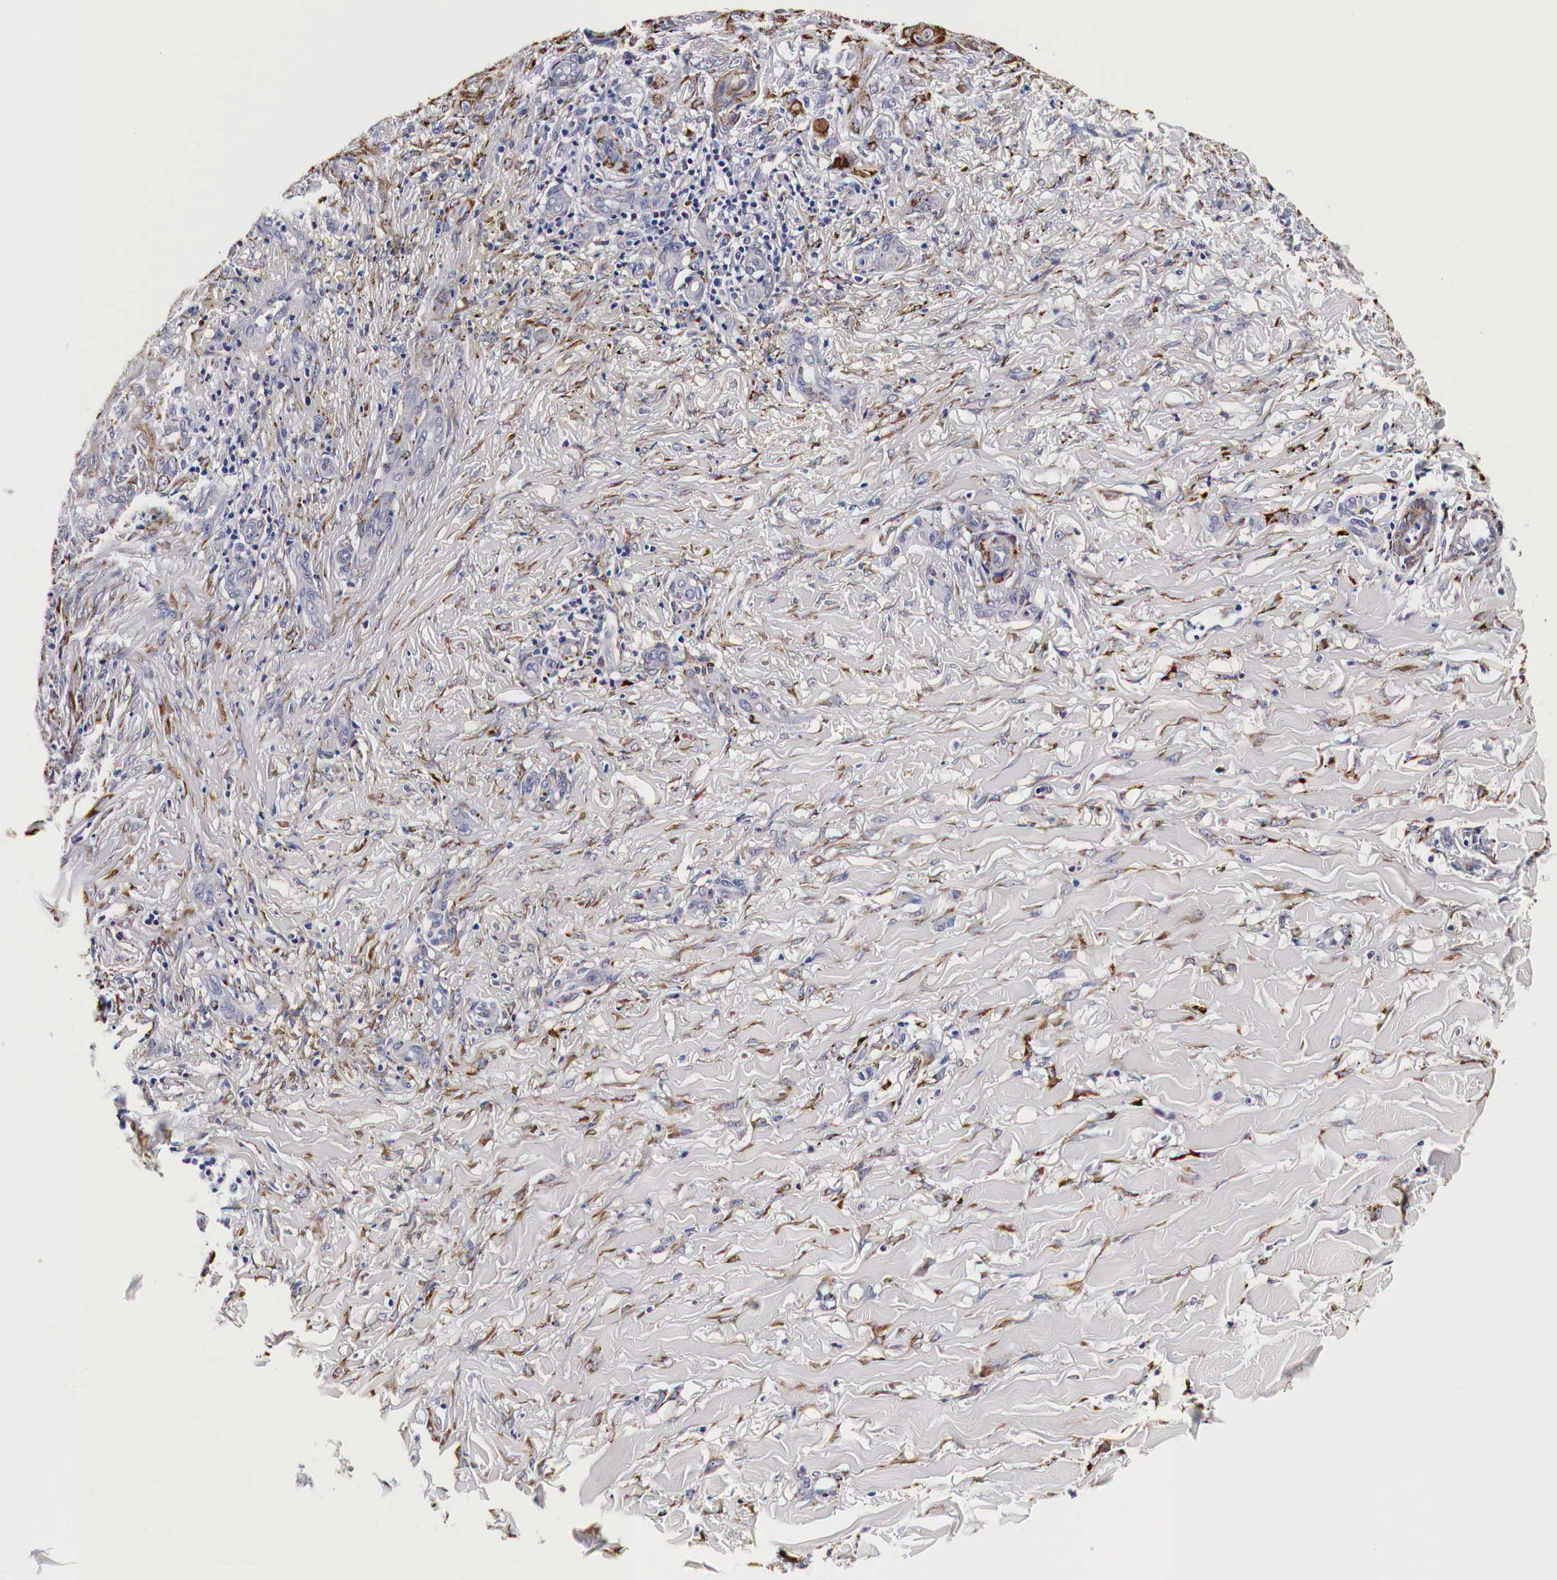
{"staining": {"intensity": "weak", "quantity": "25%-75%", "location": "cytoplasmic/membranous"}, "tissue": "skin cancer", "cell_type": "Tumor cells", "image_type": "cancer", "snomed": [{"axis": "morphology", "description": "Normal tissue, NOS"}, {"axis": "morphology", "description": "Basal cell carcinoma"}, {"axis": "topography", "description": "Skin"}], "caption": "High-magnification brightfield microscopy of skin cancer stained with DAB (brown) and counterstained with hematoxylin (blue). tumor cells exhibit weak cytoplasmic/membranous positivity is present in about25%-75% of cells. (DAB (3,3'-diaminobenzidine) IHC, brown staining for protein, blue staining for nuclei).", "gene": "CKAP4", "patient": {"sex": "male", "age": 81}}